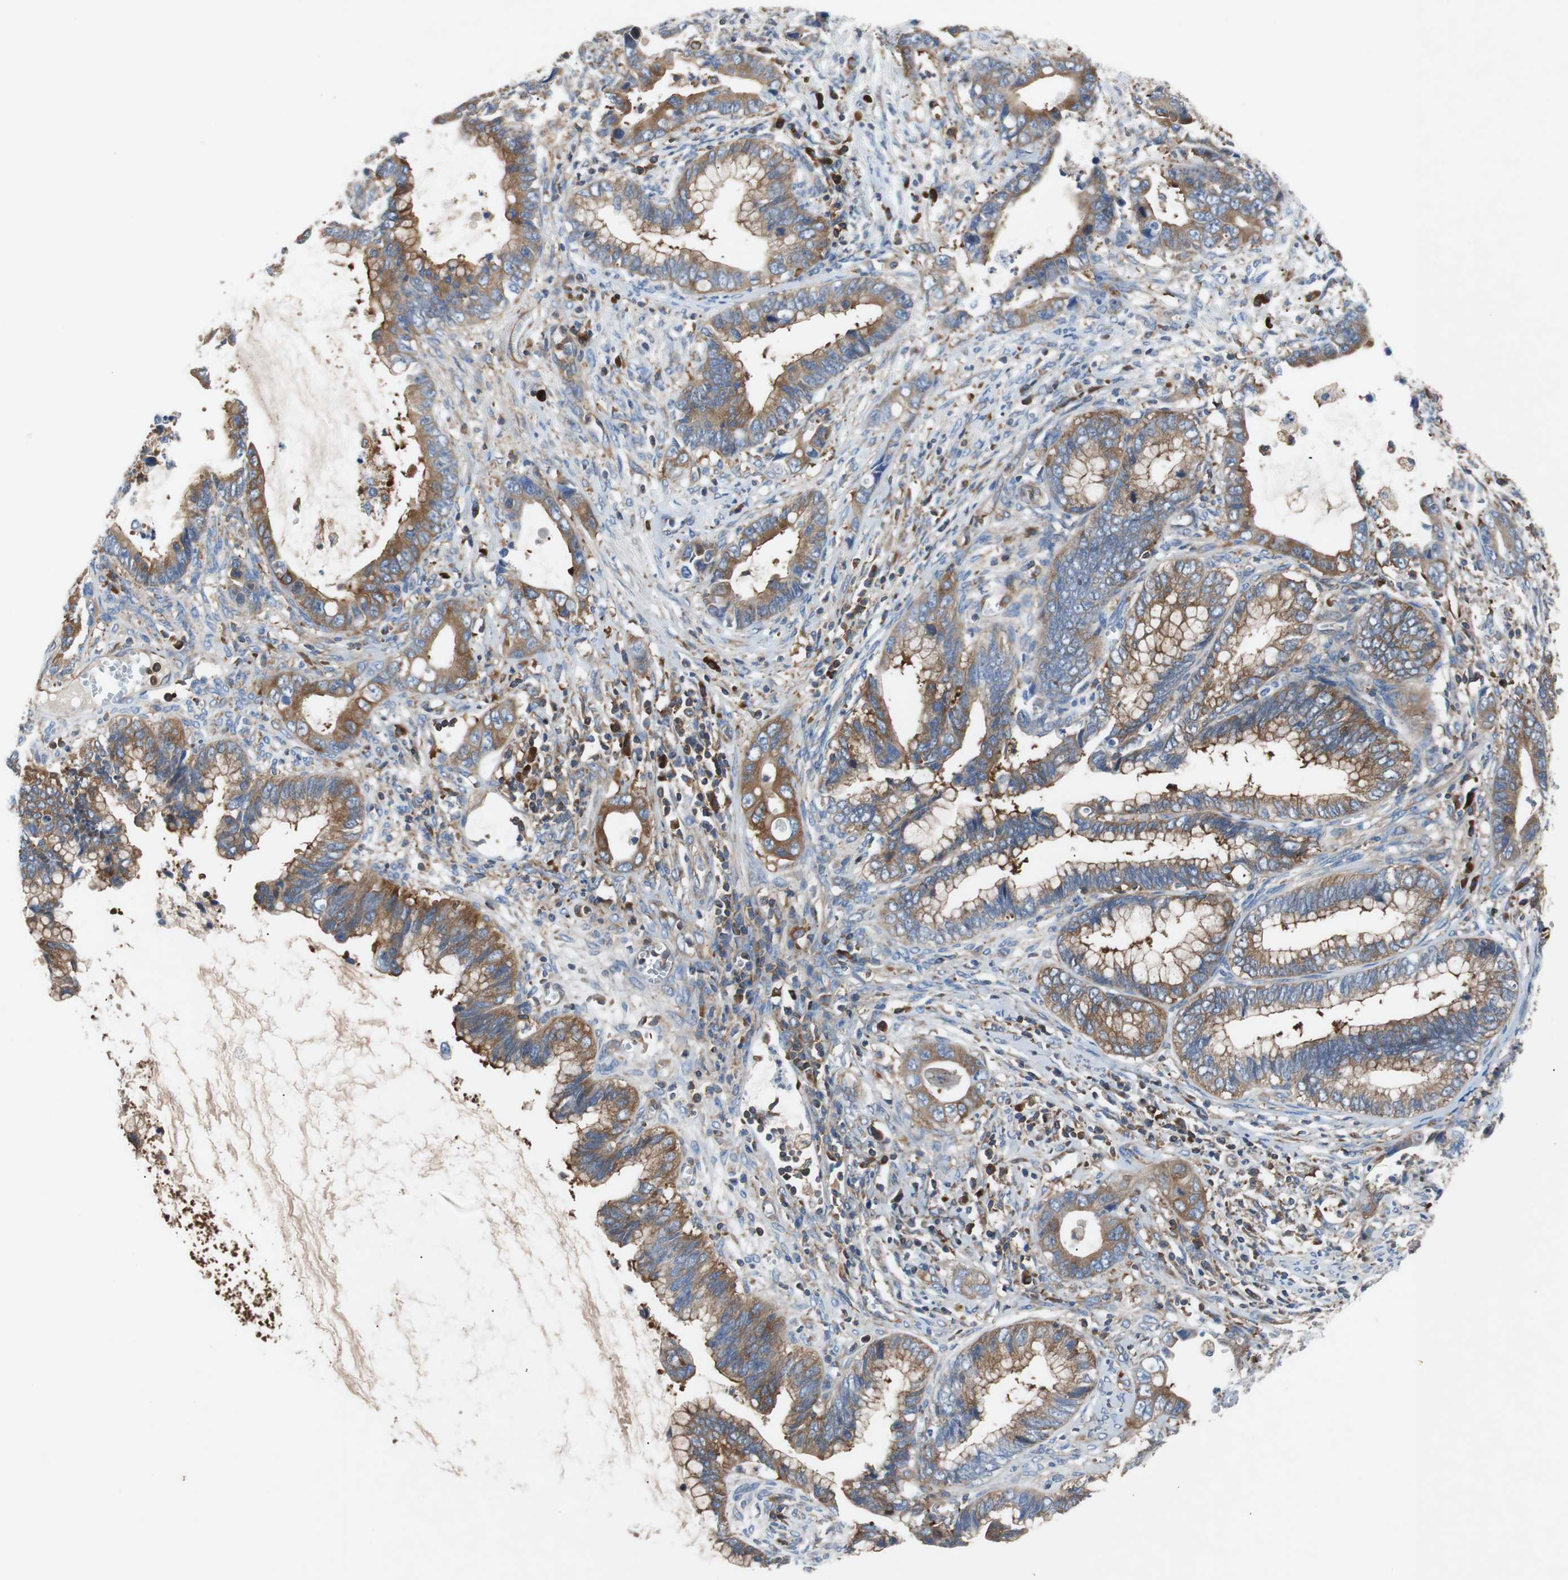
{"staining": {"intensity": "moderate", "quantity": "25%-75%", "location": "cytoplasmic/membranous"}, "tissue": "cervical cancer", "cell_type": "Tumor cells", "image_type": "cancer", "snomed": [{"axis": "morphology", "description": "Adenocarcinoma, NOS"}, {"axis": "topography", "description": "Cervix"}], "caption": "The histopathology image shows staining of cervical cancer, revealing moderate cytoplasmic/membranous protein positivity (brown color) within tumor cells.", "gene": "GYS1", "patient": {"sex": "female", "age": 44}}